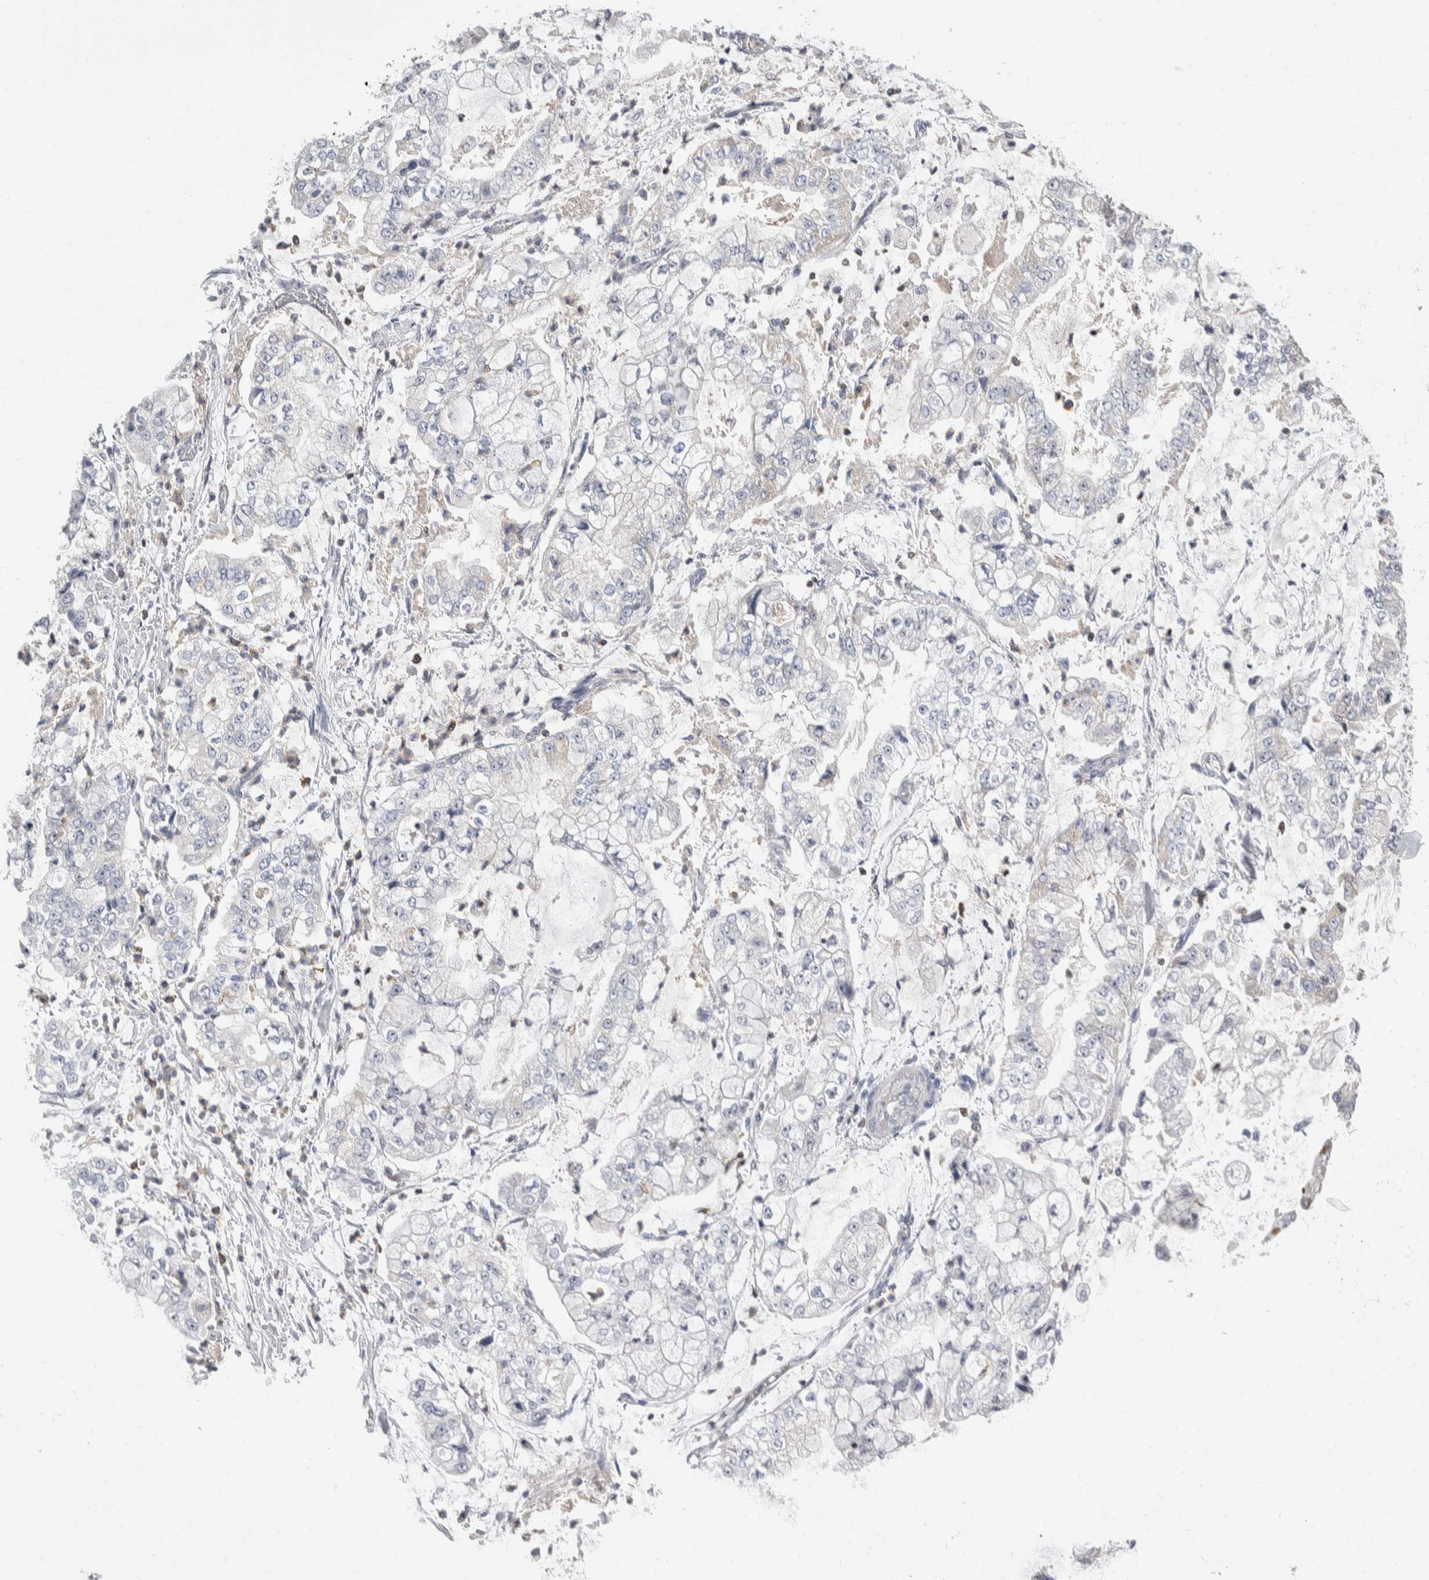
{"staining": {"intensity": "negative", "quantity": "none", "location": "none"}, "tissue": "stomach cancer", "cell_type": "Tumor cells", "image_type": "cancer", "snomed": [{"axis": "morphology", "description": "Adenocarcinoma, NOS"}, {"axis": "topography", "description": "Stomach"}], "caption": "Adenocarcinoma (stomach) was stained to show a protein in brown. There is no significant staining in tumor cells.", "gene": "CEP295NL", "patient": {"sex": "male", "age": 76}}